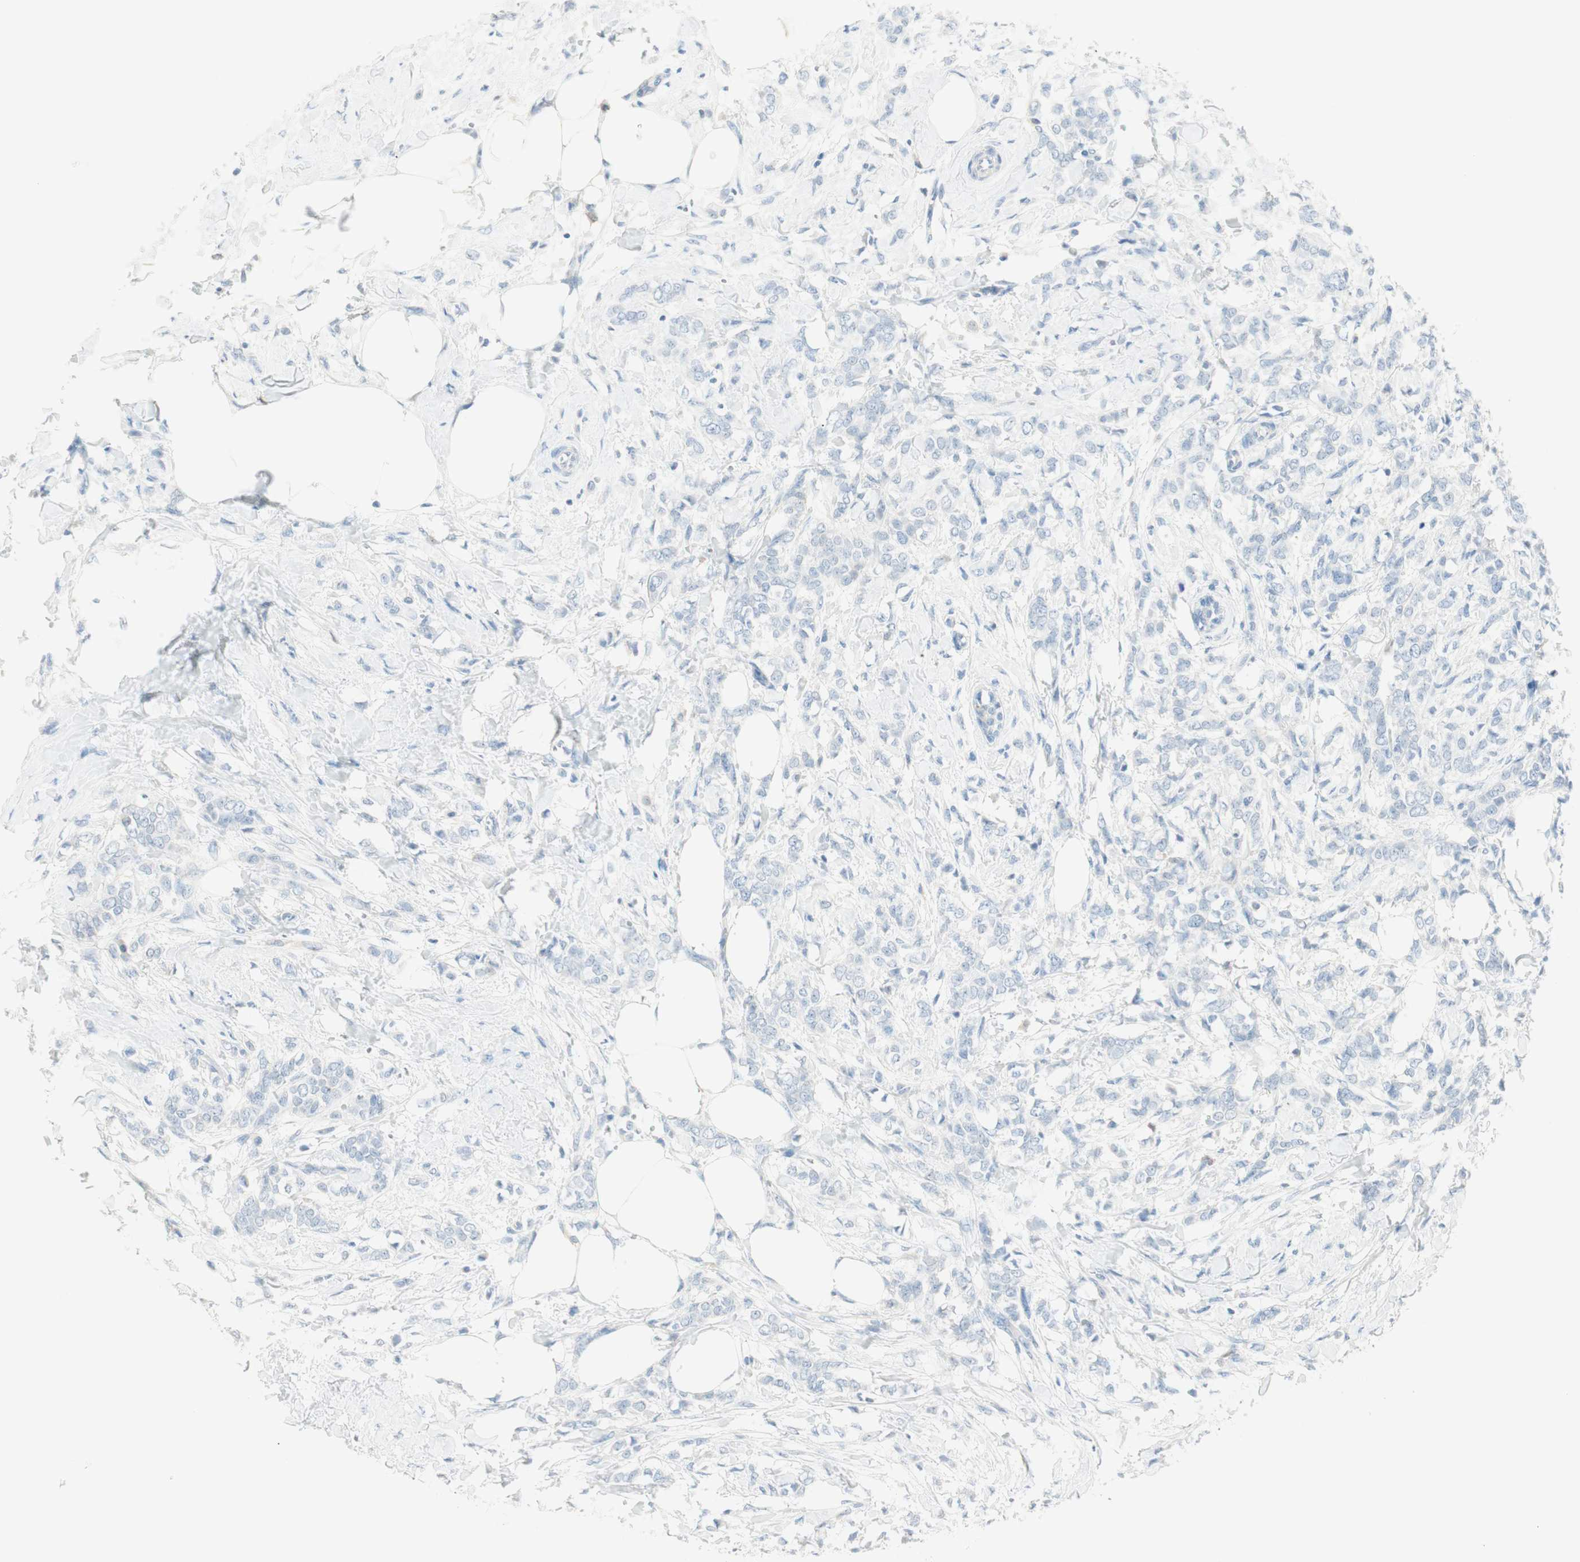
{"staining": {"intensity": "negative", "quantity": "none", "location": "none"}, "tissue": "breast cancer", "cell_type": "Tumor cells", "image_type": "cancer", "snomed": [{"axis": "morphology", "description": "Lobular carcinoma, in situ"}, {"axis": "morphology", "description": "Lobular carcinoma"}, {"axis": "topography", "description": "Breast"}], "caption": "Immunohistochemical staining of lobular carcinoma (breast) shows no significant positivity in tumor cells.", "gene": "HPGD", "patient": {"sex": "female", "age": 41}}